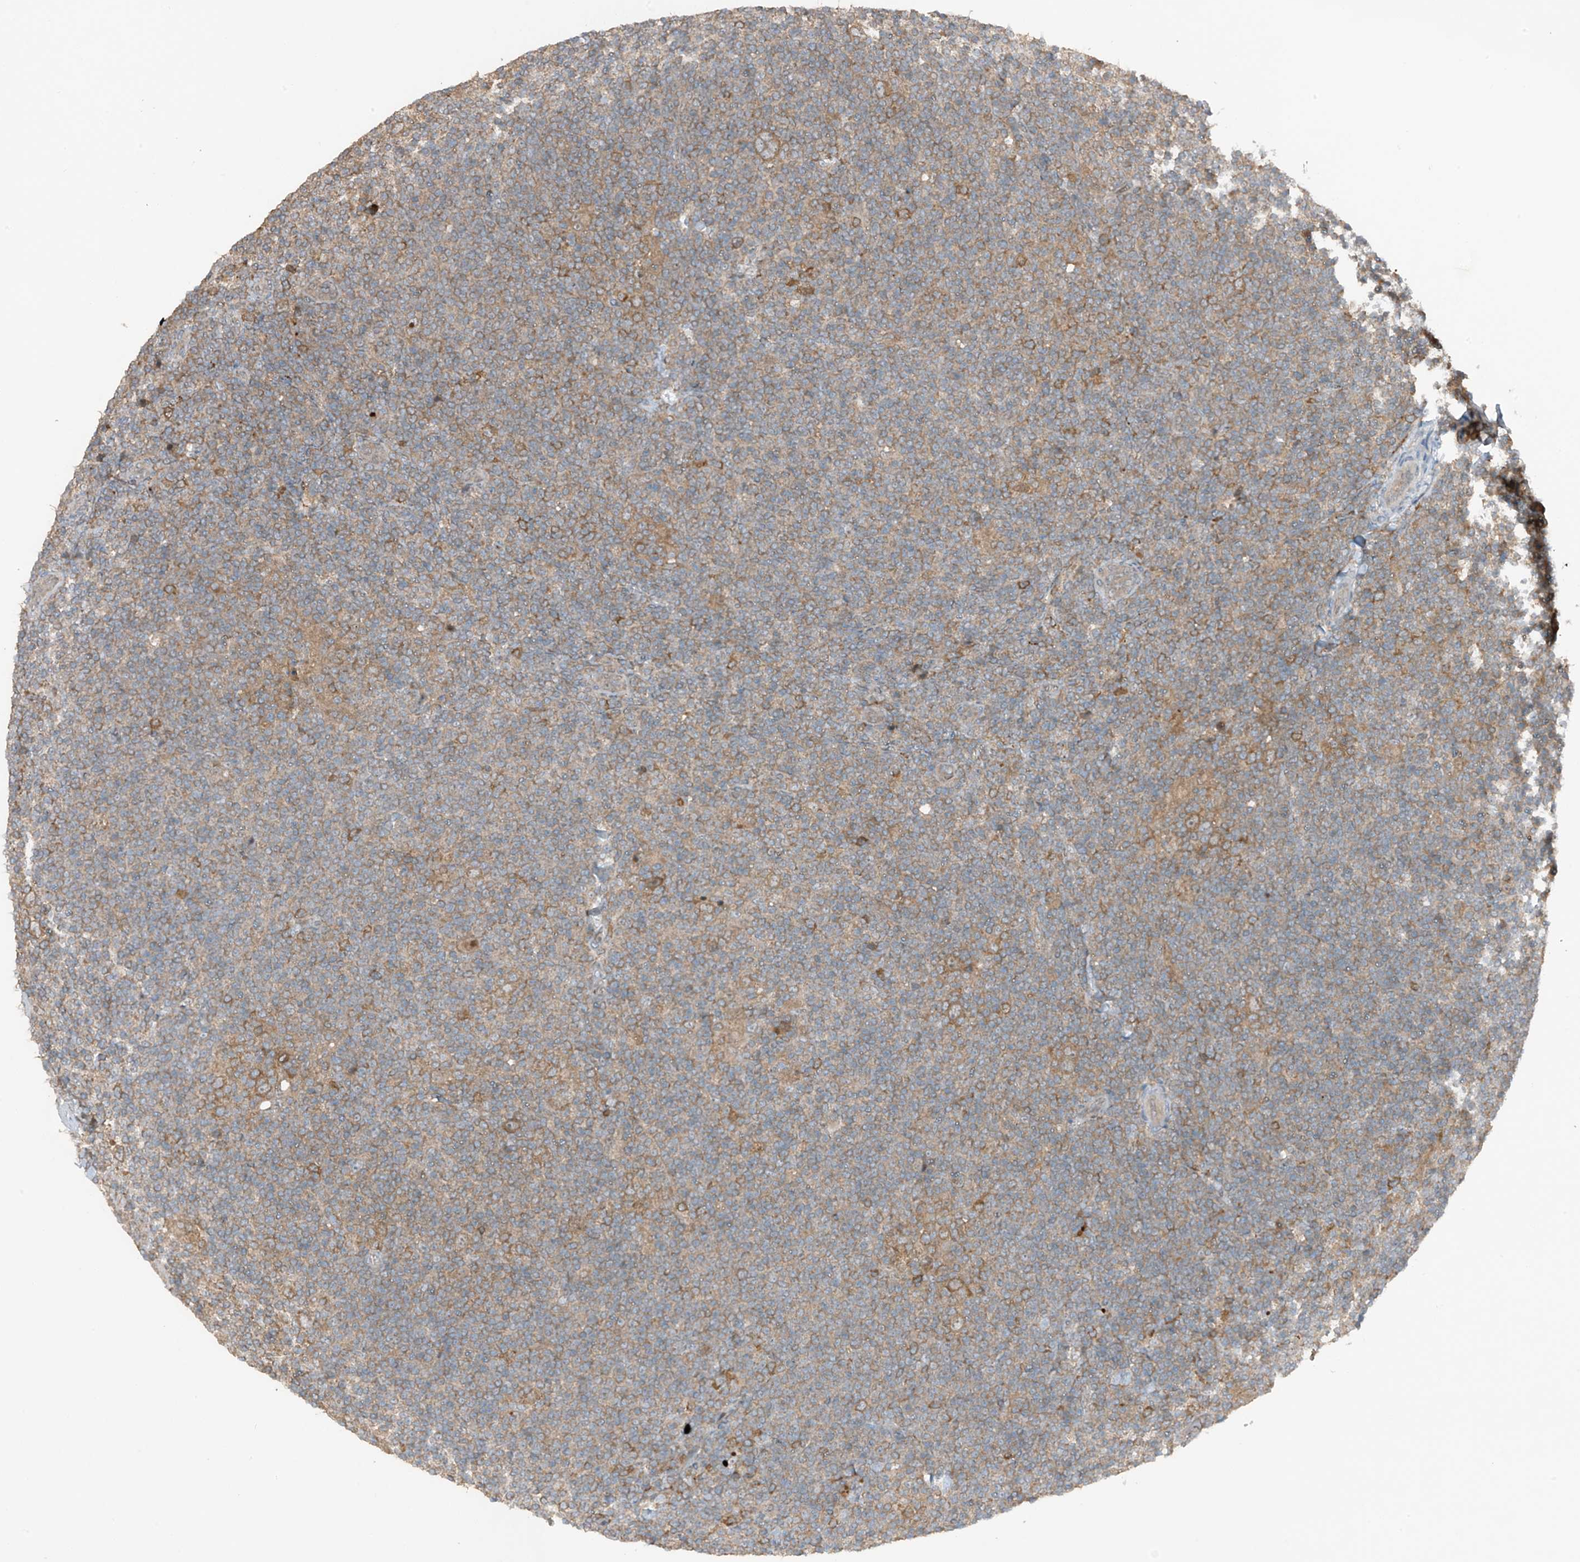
{"staining": {"intensity": "moderate", "quantity": ">75%", "location": "cytoplasmic/membranous"}, "tissue": "lymphoma", "cell_type": "Tumor cells", "image_type": "cancer", "snomed": [{"axis": "morphology", "description": "Hodgkin's disease, NOS"}, {"axis": "topography", "description": "Lymph node"}], "caption": "DAB immunohistochemical staining of human lymphoma displays moderate cytoplasmic/membranous protein positivity in approximately >75% of tumor cells. Nuclei are stained in blue.", "gene": "TXNDC9", "patient": {"sex": "female", "age": 57}}